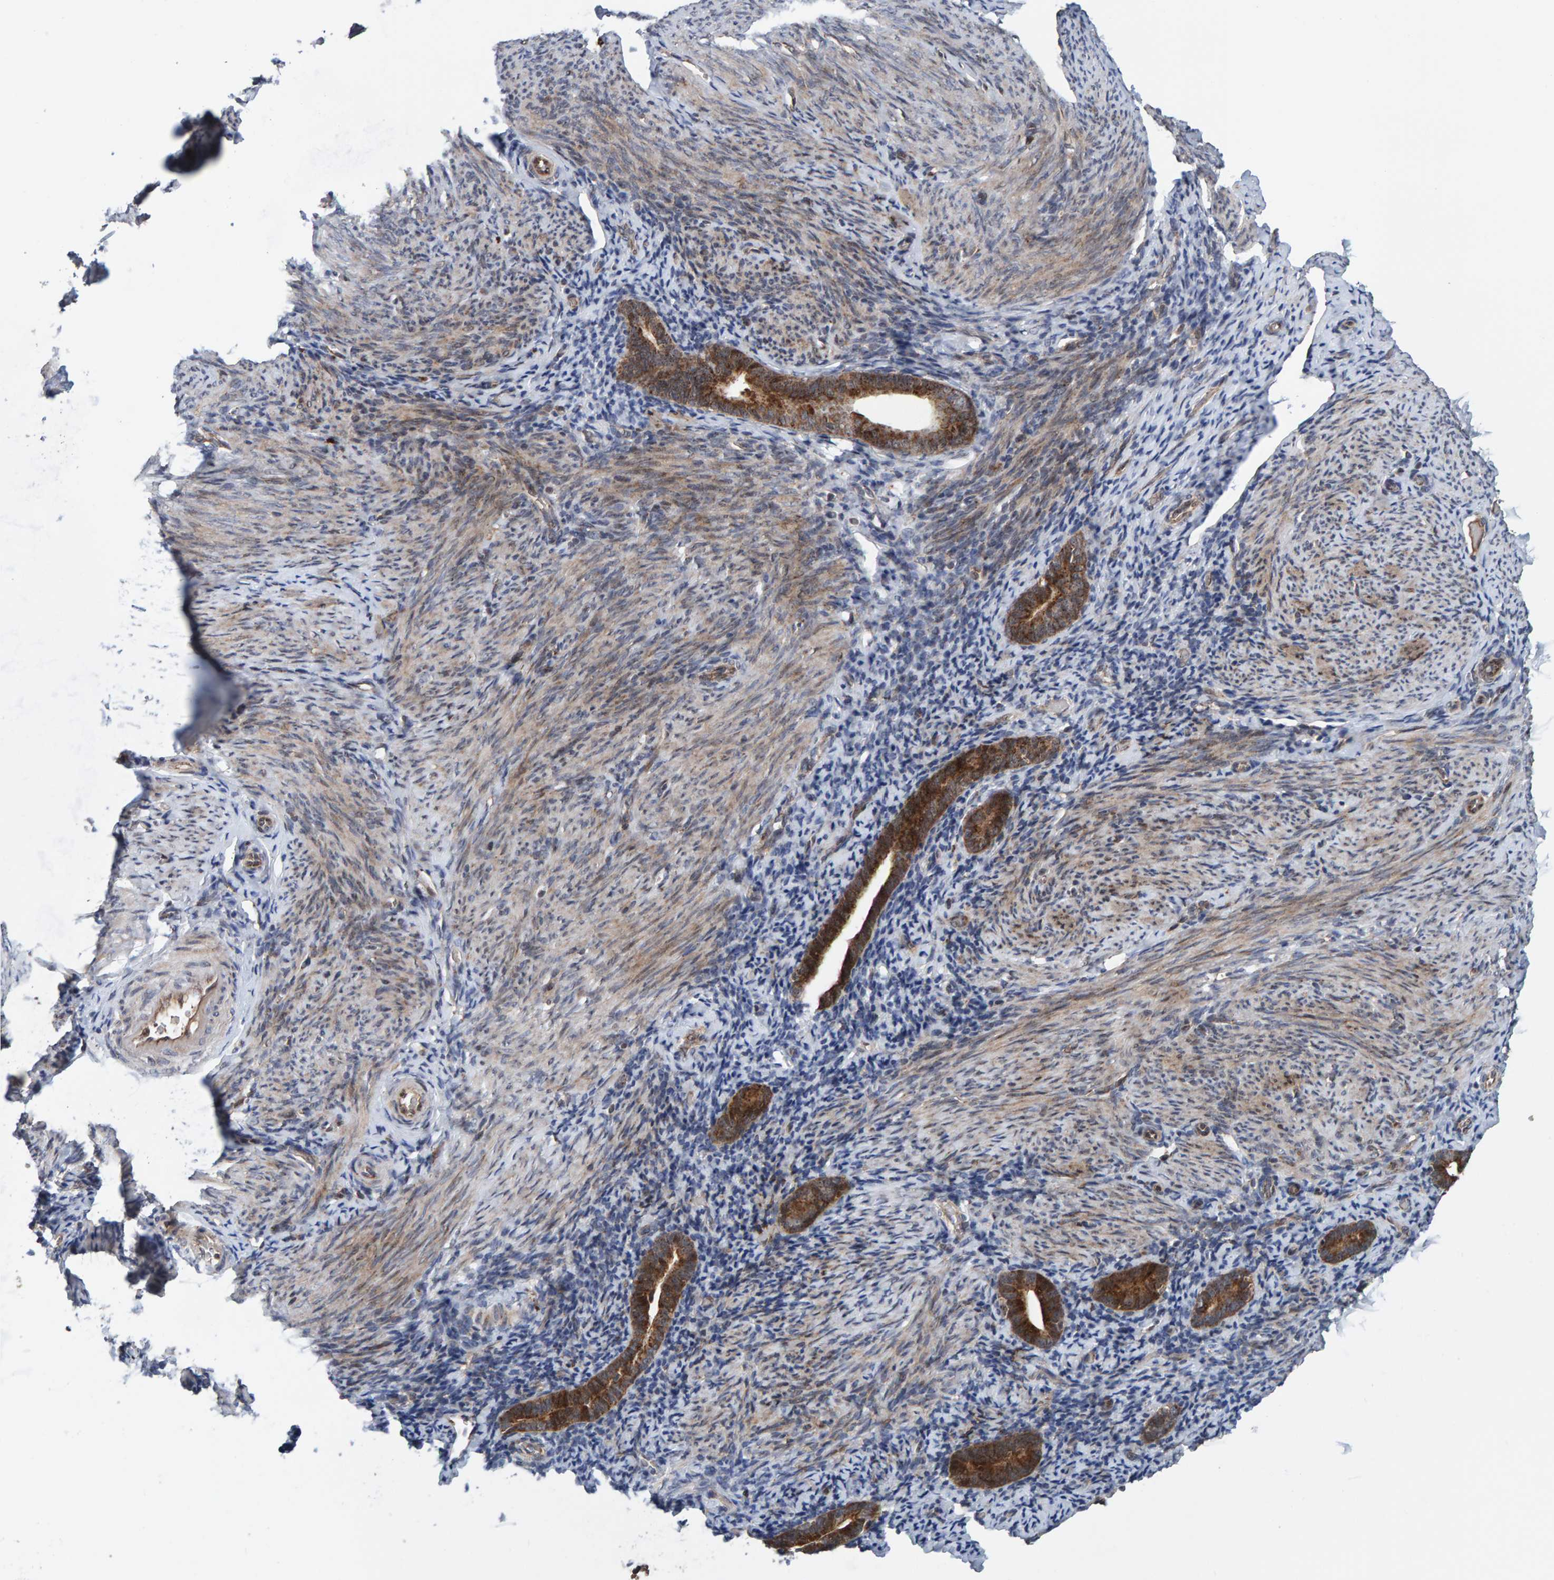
{"staining": {"intensity": "weak", "quantity": "25%-75%", "location": "cytoplasmic/membranous"}, "tissue": "endometrium", "cell_type": "Cells in endometrial stroma", "image_type": "normal", "snomed": [{"axis": "morphology", "description": "Normal tissue, NOS"}, {"axis": "topography", "description": "Endometrium"}], "caption": "Immunohistochemistry (IHC) of normal human endometrium shows low levels of weak cytoplasmic/membranous positivity in about 25%-75% of cells in endometrial stroma. (DAB (3,3'-diaminobenzidine) IHC, brown staining for protein, blue staining for nuclei).", "gene": "CCDC25", "patient": {"sex": "female", "age": 51}}